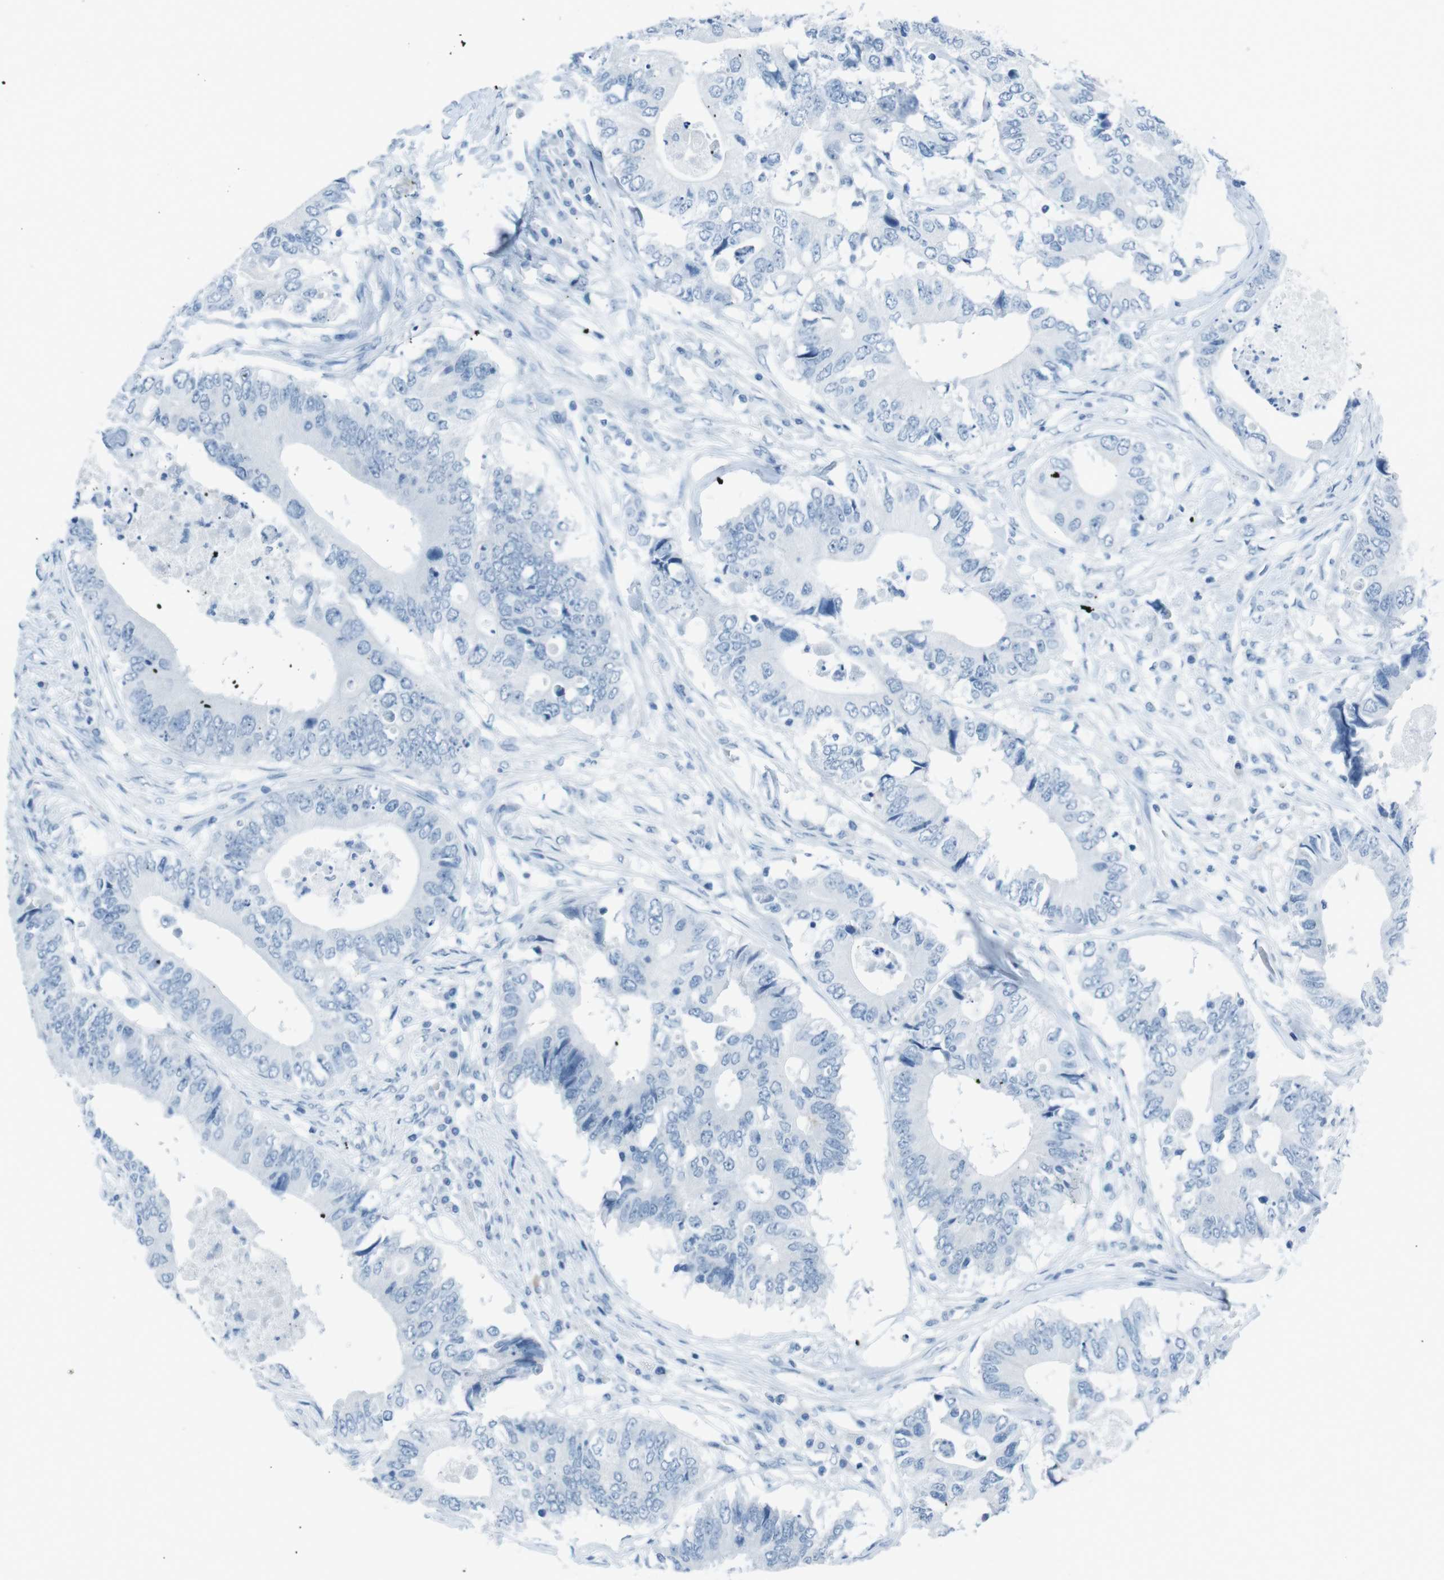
{"staining": {"intensity": "negative", "quantity": "none", "location": "none"}, "tissue": "colorectal cancer", "cell_type": "Tumor cells", "image_type": "cancer", "snomed": [{"axis": "morphology", "description": "Adenocarcinoma, NOS"}, {"axis": "topography", "description": "Colon"}], "caption": "Tumor cells are negative for brown protein staining in colorectal cancer (adenocarcinoma).", "gene": "TMEM207", "patient": {"sex": "male", "age": 71}}